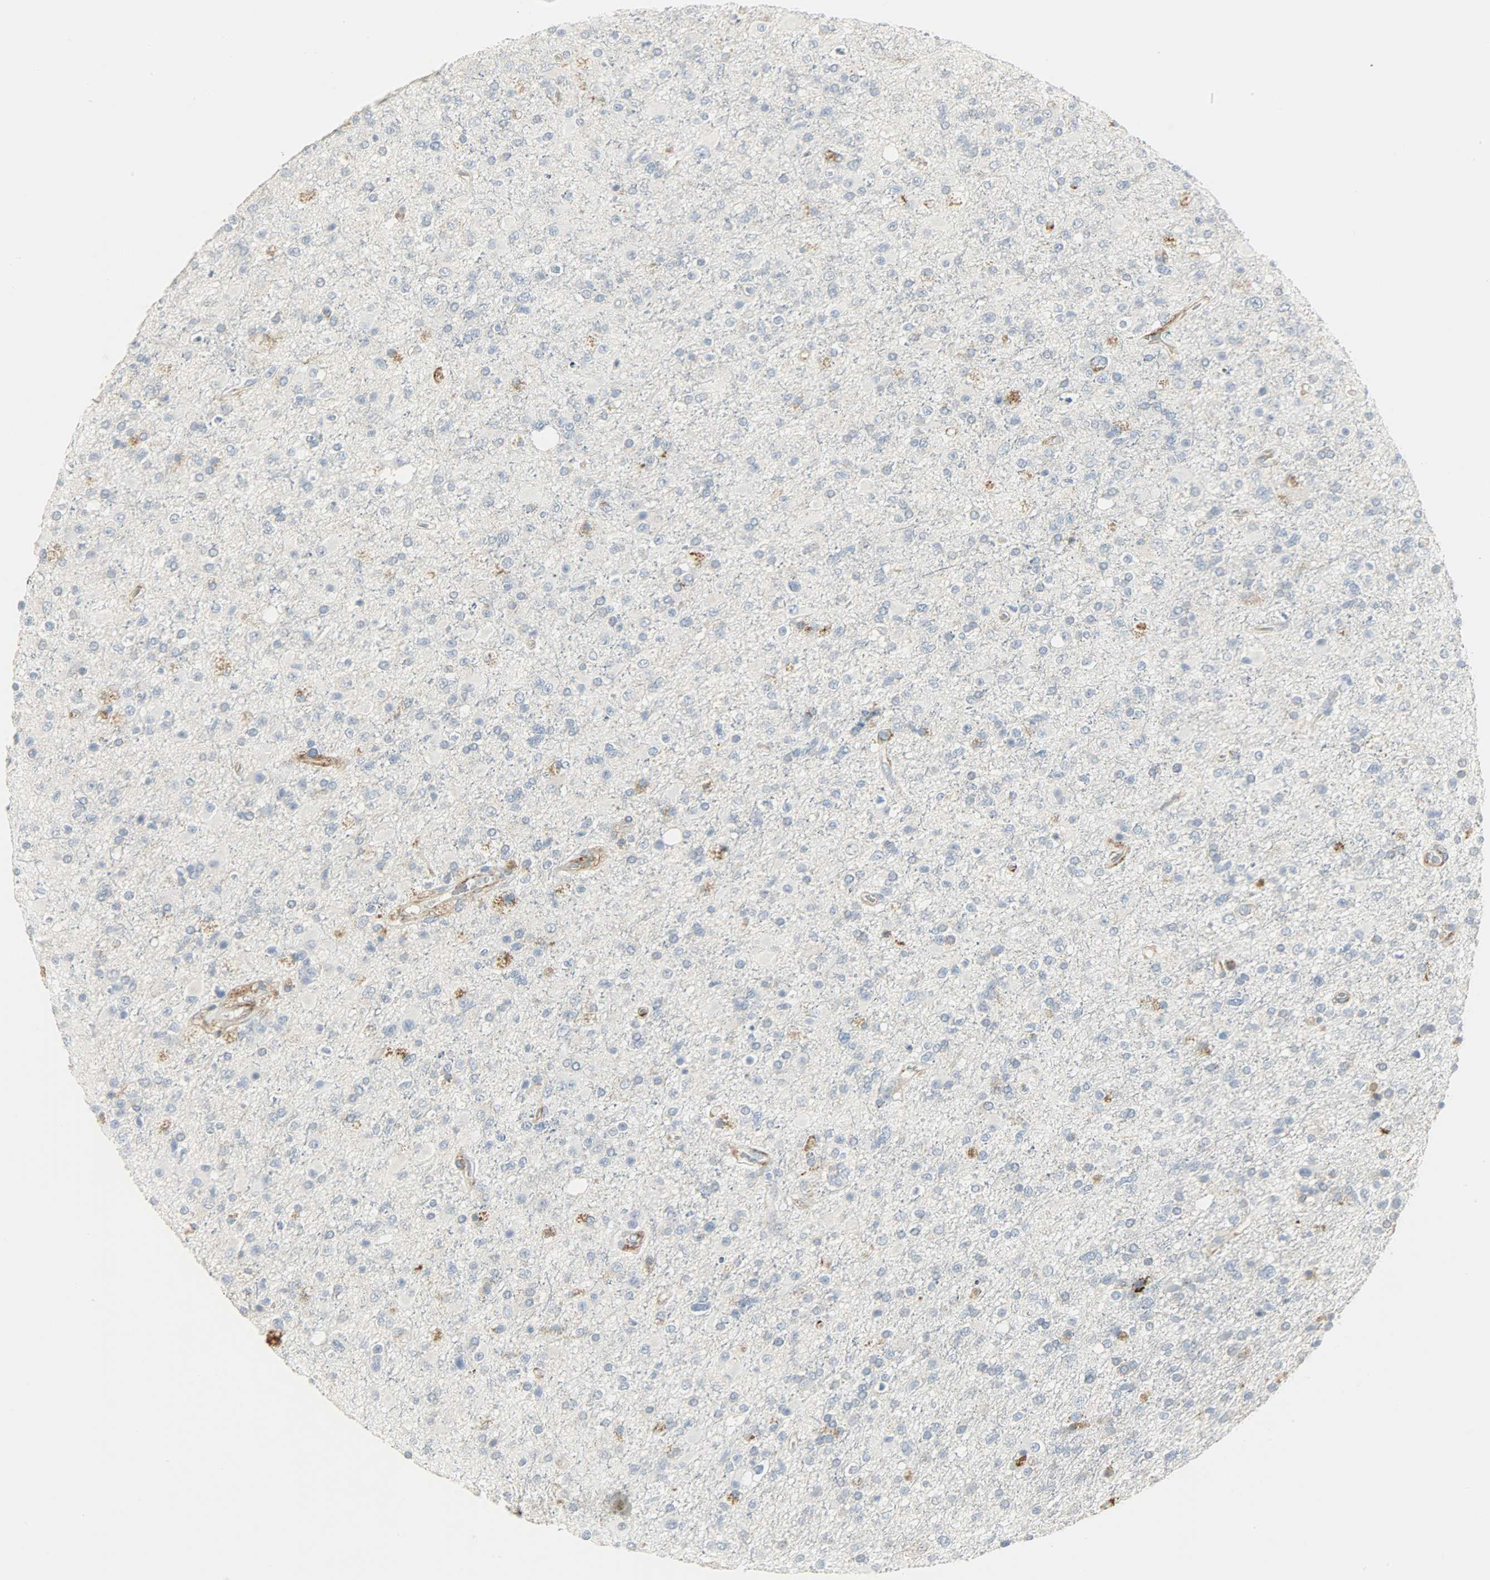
{"staining": {"intensity": "strong", "quantity": "<25%", "location": "cytoplasmic/membranous"}, "tissue": "glioma", "cell_type": "Tumor cells", "image_type": "cancer", "snomed": [{"axis": "morphology", "description": "Glioma, malignant, High grade"}, {"axis": "topography", "description": "Brain"}], "caption": "Immunohistochemistry (IHC) (DAB) staining of human glioma shows strong cytoplasmic/membranous protein expression in approximately <25% of tumor cells.", "gene": "ENPEP", "patient": {"sex": "male", "age": 33}}